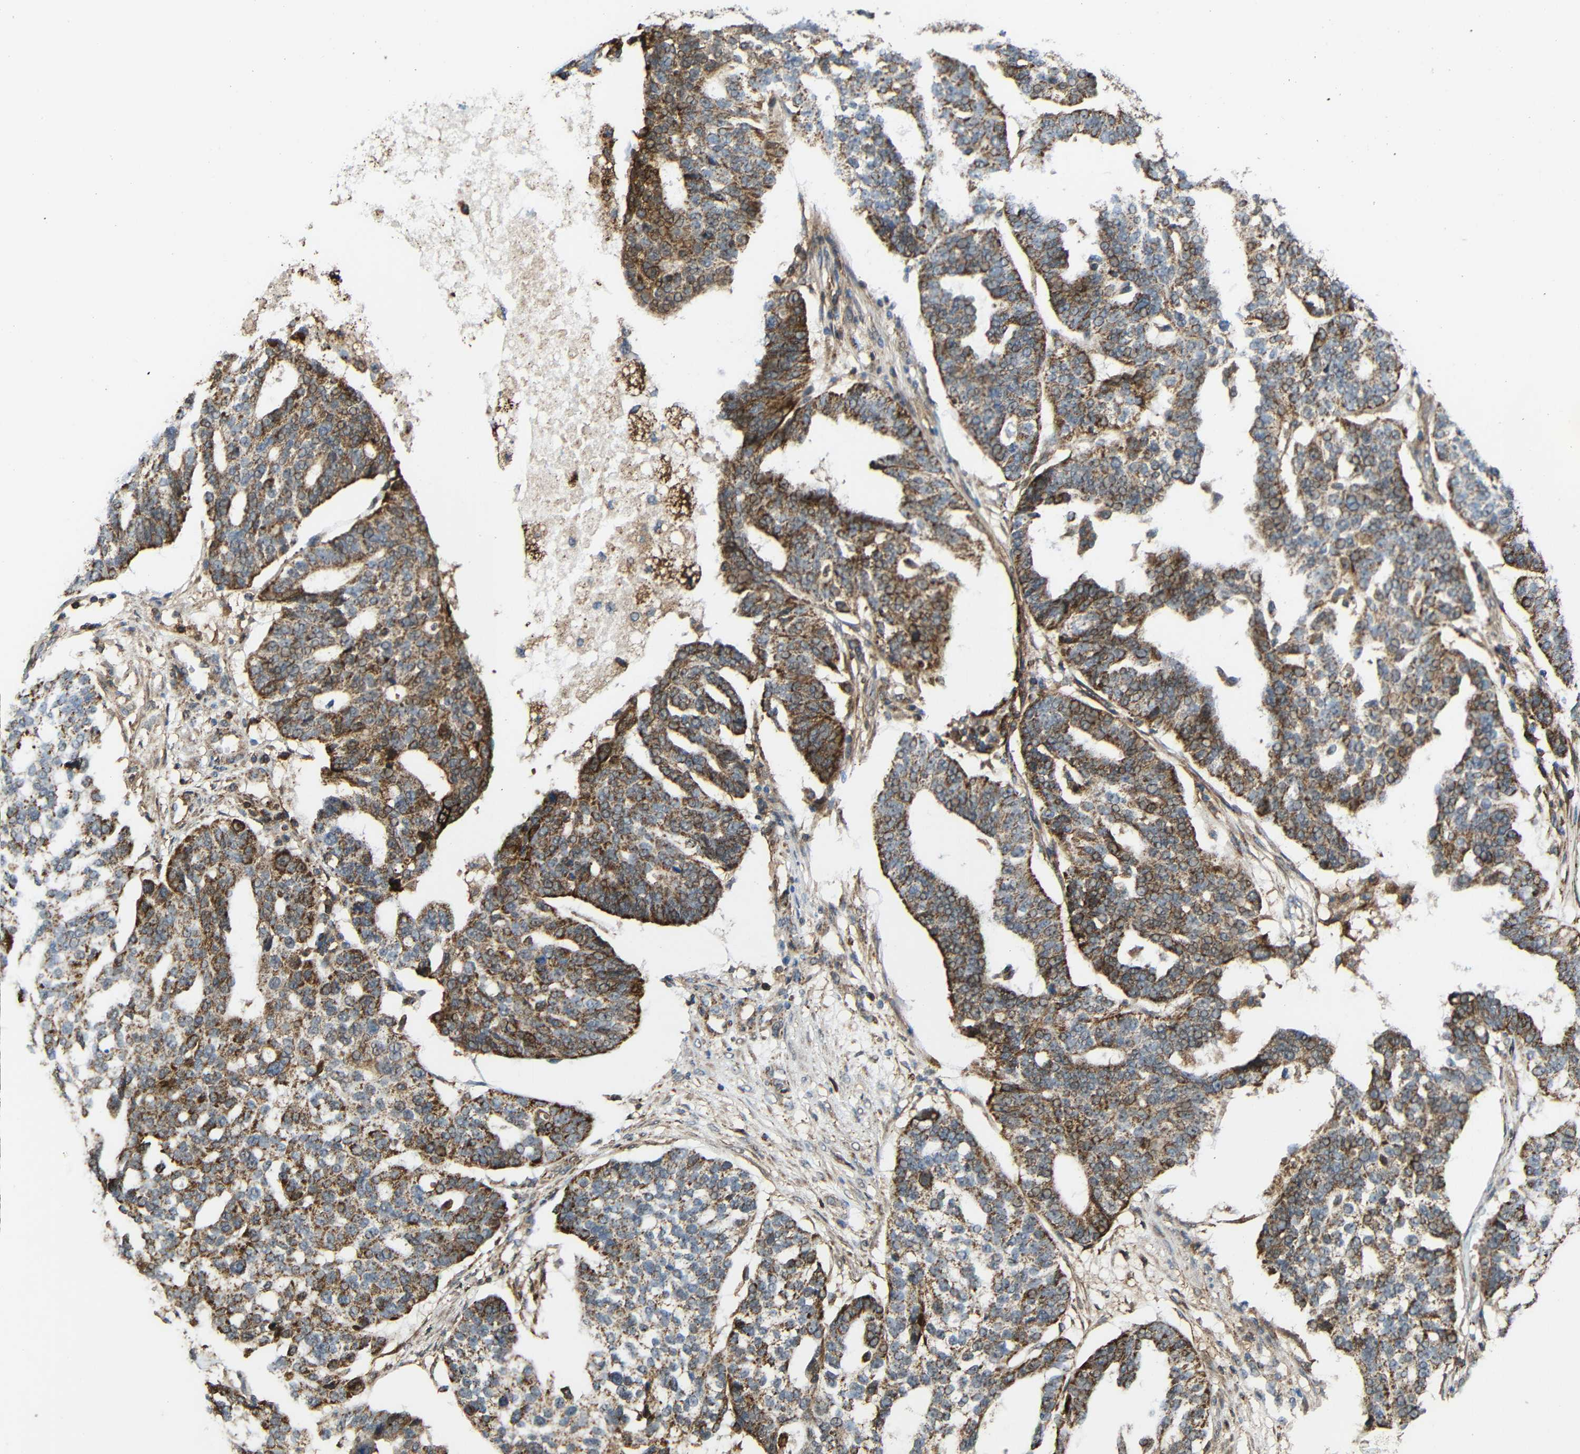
{"staining": {"intensity": "moderate", "quantity": ">75%", "location": "cytoplasmic/membranous"}, "tissue": "ovarian cancer", "cell_type": "Tumor cells", "image_type": "cancer", "snomed": [{"axis": "morphology", "description": "Cystadenocarcinoma, serous, NOS"}, {"axis": "topography", "description": "Ovary"}], "caption": "IHC (DAB (3,3'-diaminobenzidine)) staining of ovarian cancer exhibits moderate cytoplasmic/membranous protein positivity in approximately >75% of tumor cells.", "gene": "C1GALT1", "patient": {"sex": "female", "age": 59}}